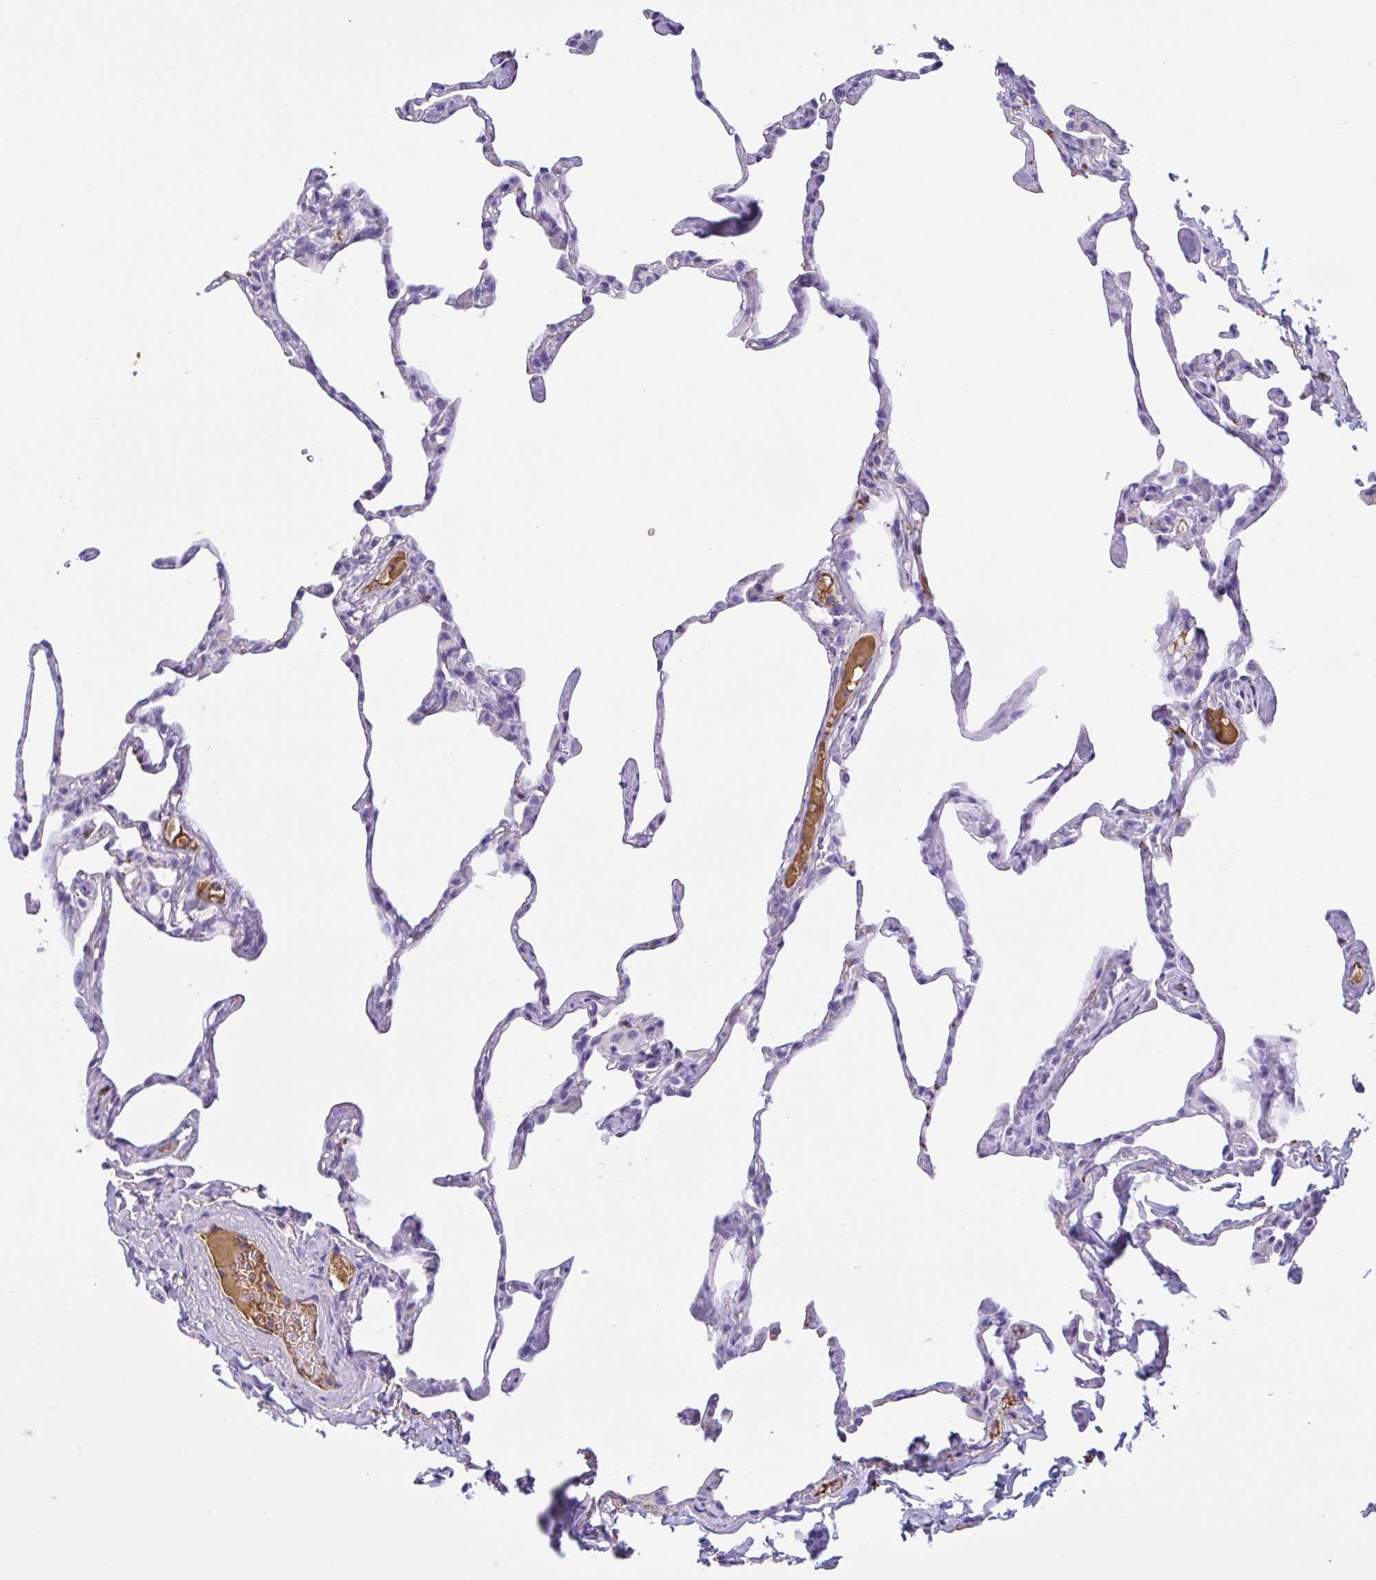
{"staining": {"intensity": "negative", "quantity": "none", "location": "none"}, "tissue": "lung", "cell_type": "Alveolar cells", "image_type": "normal", "snomed": [{"axis": "morphology", "description": "Normal tissue, NOS"}, {"axis": "topography", "description": "Lung"}], "caption": "A photomicrograph of human lung is negative for staining in alveolar cells. Nuclei are stained in blue.", "gene": "LARGE2", "patient": {"sex": "male", "age": 65}}